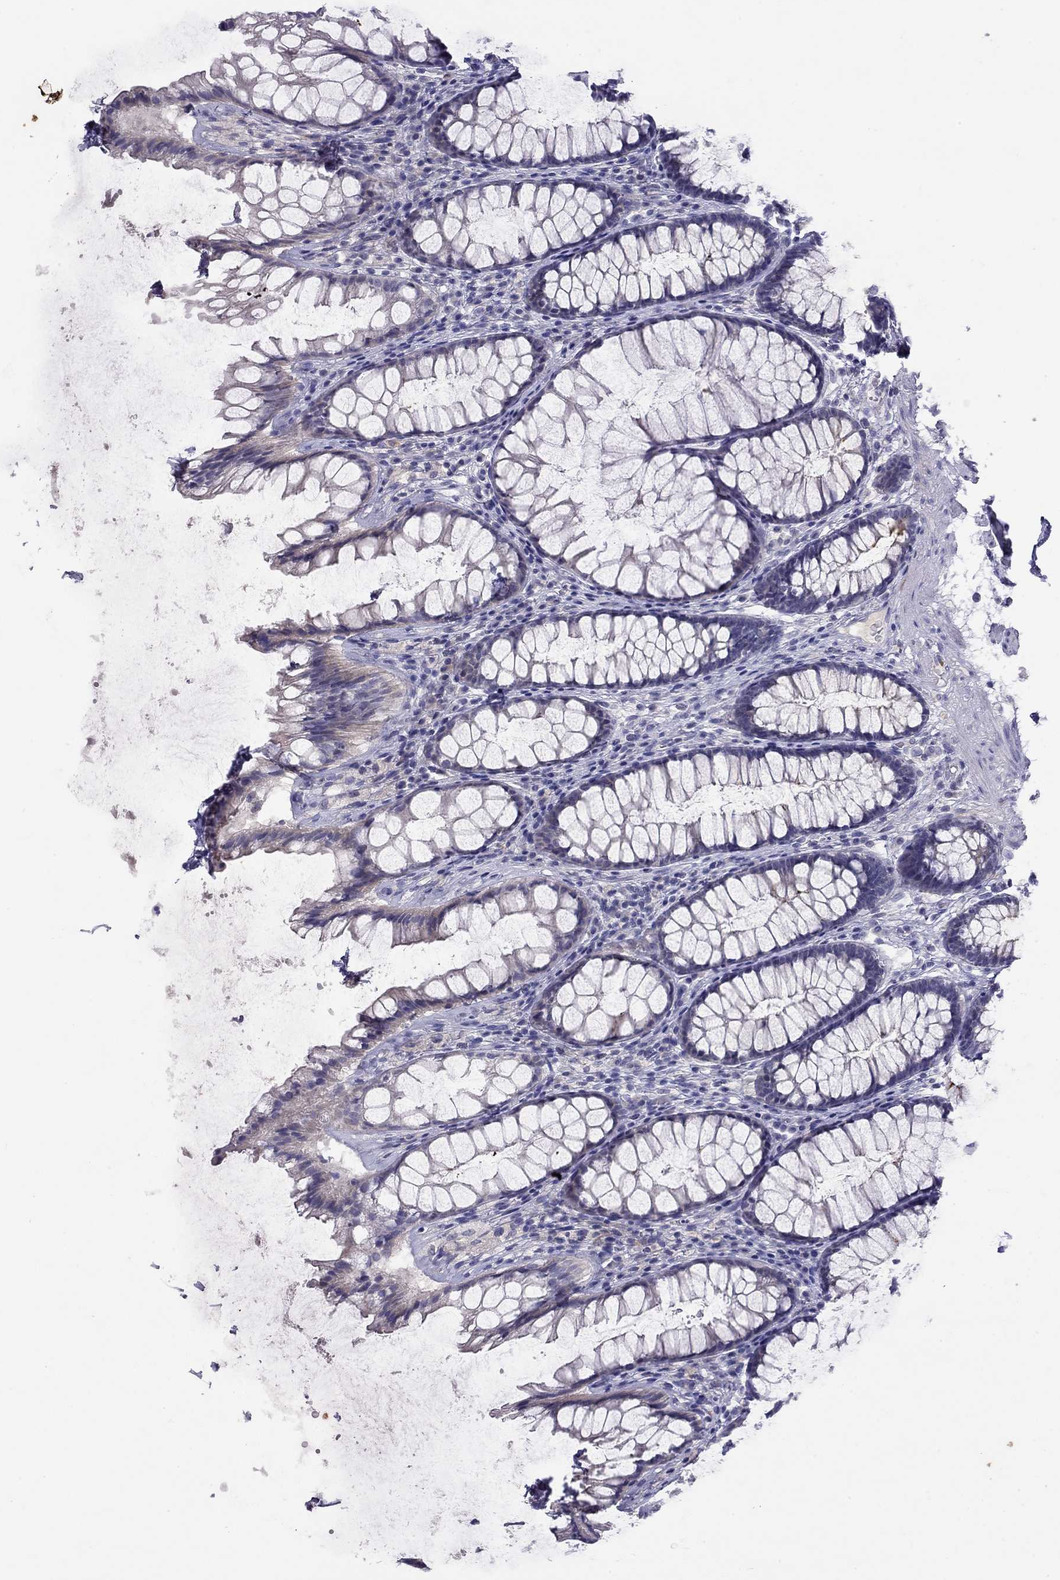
{"staining": {"intensity": "negative", "quantity": "none", "location": "none"}, "tissue": "rectum", "cell_type": "Glandular cells", "image_type": "normal", "snomed": [{"axis": "morphology", "description": "Normal tissue, NOS"}, {"axis": "topography", "description": "Rectum"}], "caption": "A high-resolution photomicrograph shows immunohistochemistry staining of benign rectum, which exhibits no significant positivity in glandular cells. The staining is performed using DAB (3,3'-diaminobenzidine) brown chromogen with nuclei counter-stained in using hematoxylin.", "gene": "CPNE4", "patient": {"sex": "male", "age": 72}}